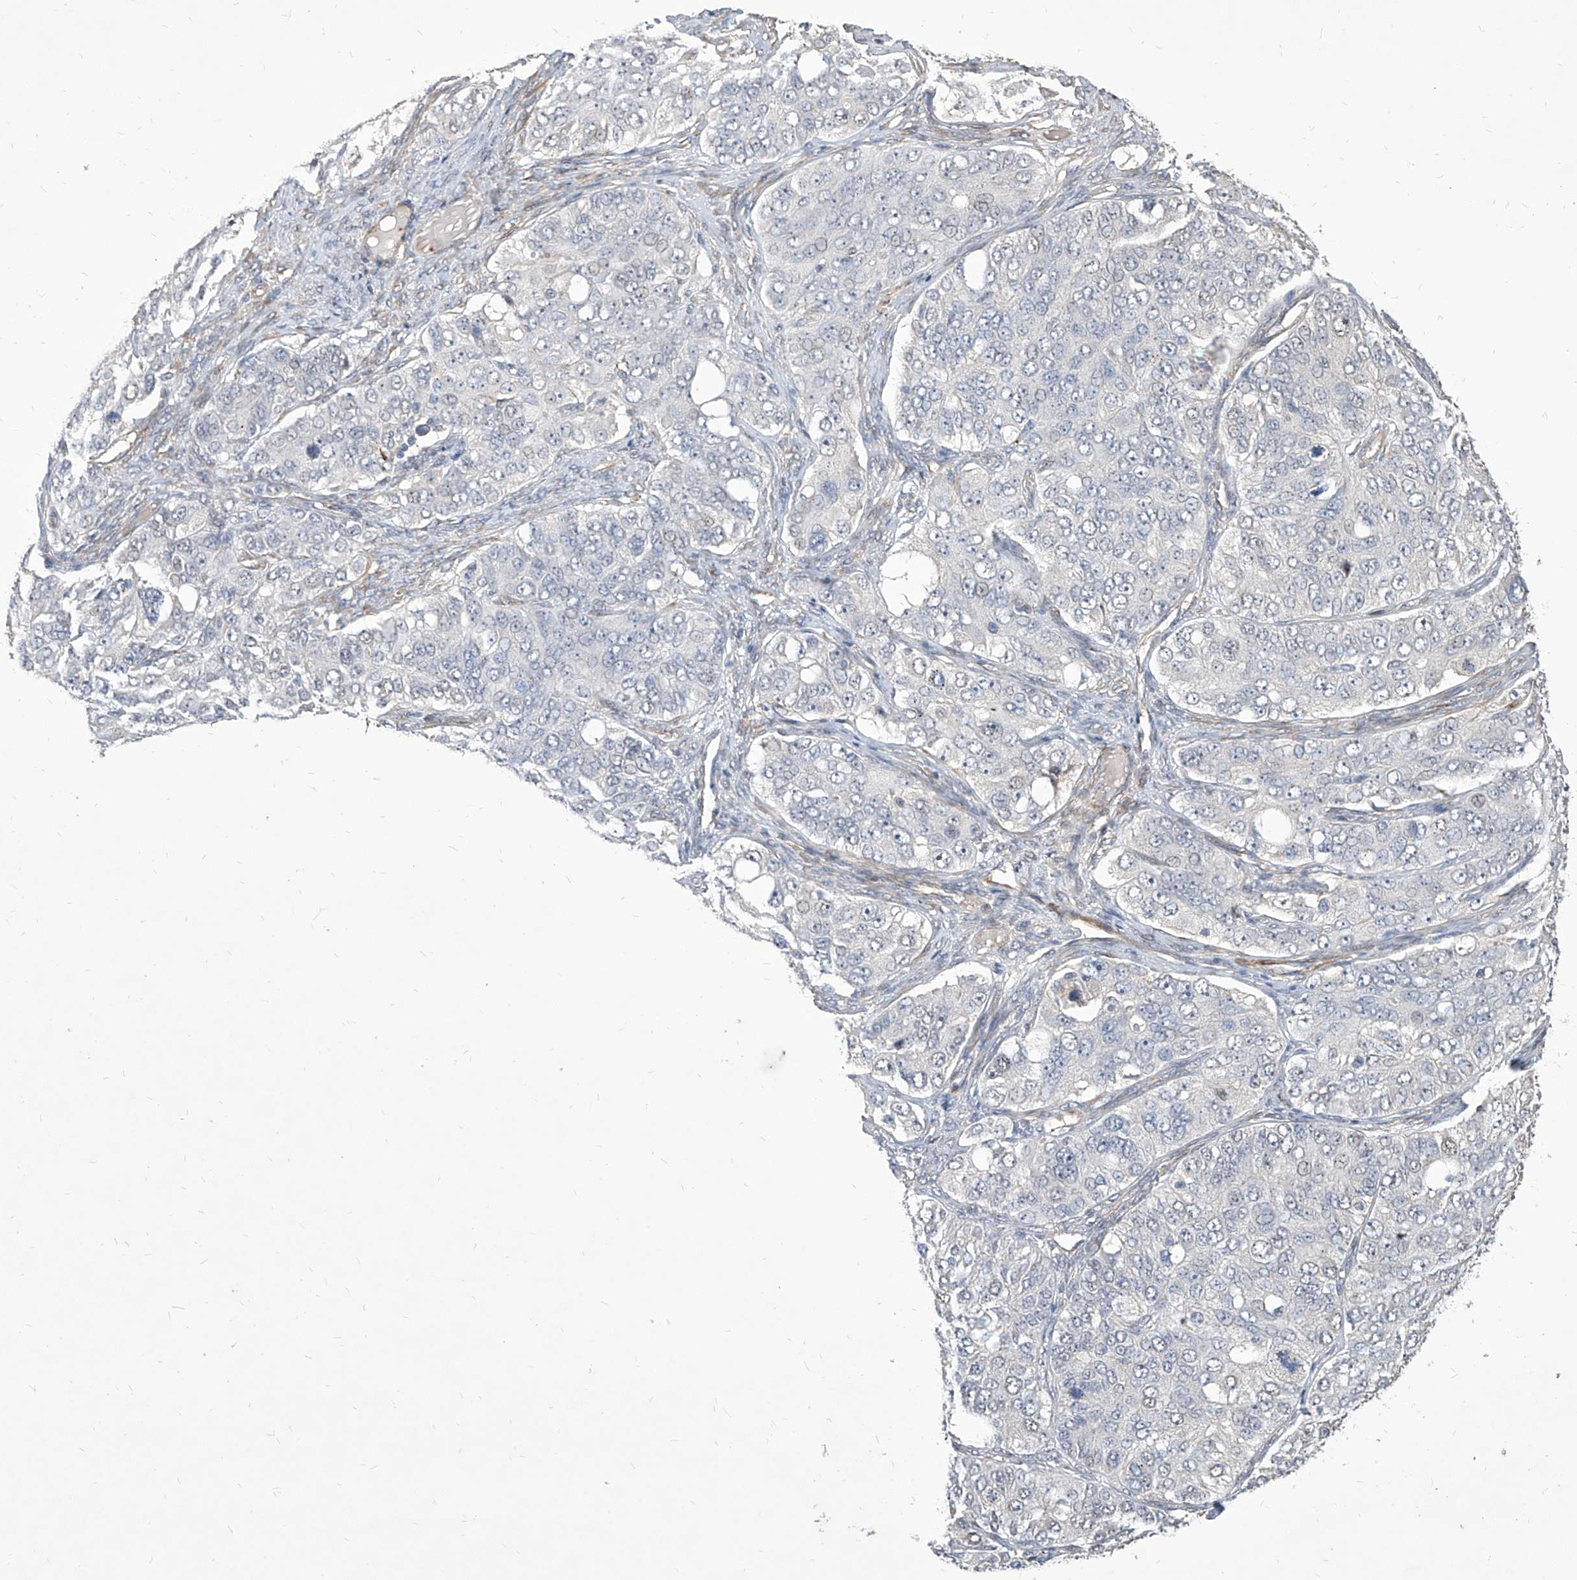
{"staining": {"intensity": "negative", "quantity": "none", "location": "none"}, "tissue": "ovarian cancer", "cell_type": "Tumor cells", "image_type": "cancer", "snomed": [{"axis": "morphology", "description": "Carcinoma, endometroid"}, {"axis": "topography", "description": "Ovary"}], "caption": "A histopathology image of human ovarian cancer is negative for staining in tumor cells. (Stains: DAB (3,3'-diaminobenzidine) immunohistochemistry (IHC) with hematoxylin counter stain, Microscopy: brightfield microscopy at high magnification).", "gene": "FAM83B", "patient": {"sex": "female", "age": 51}}